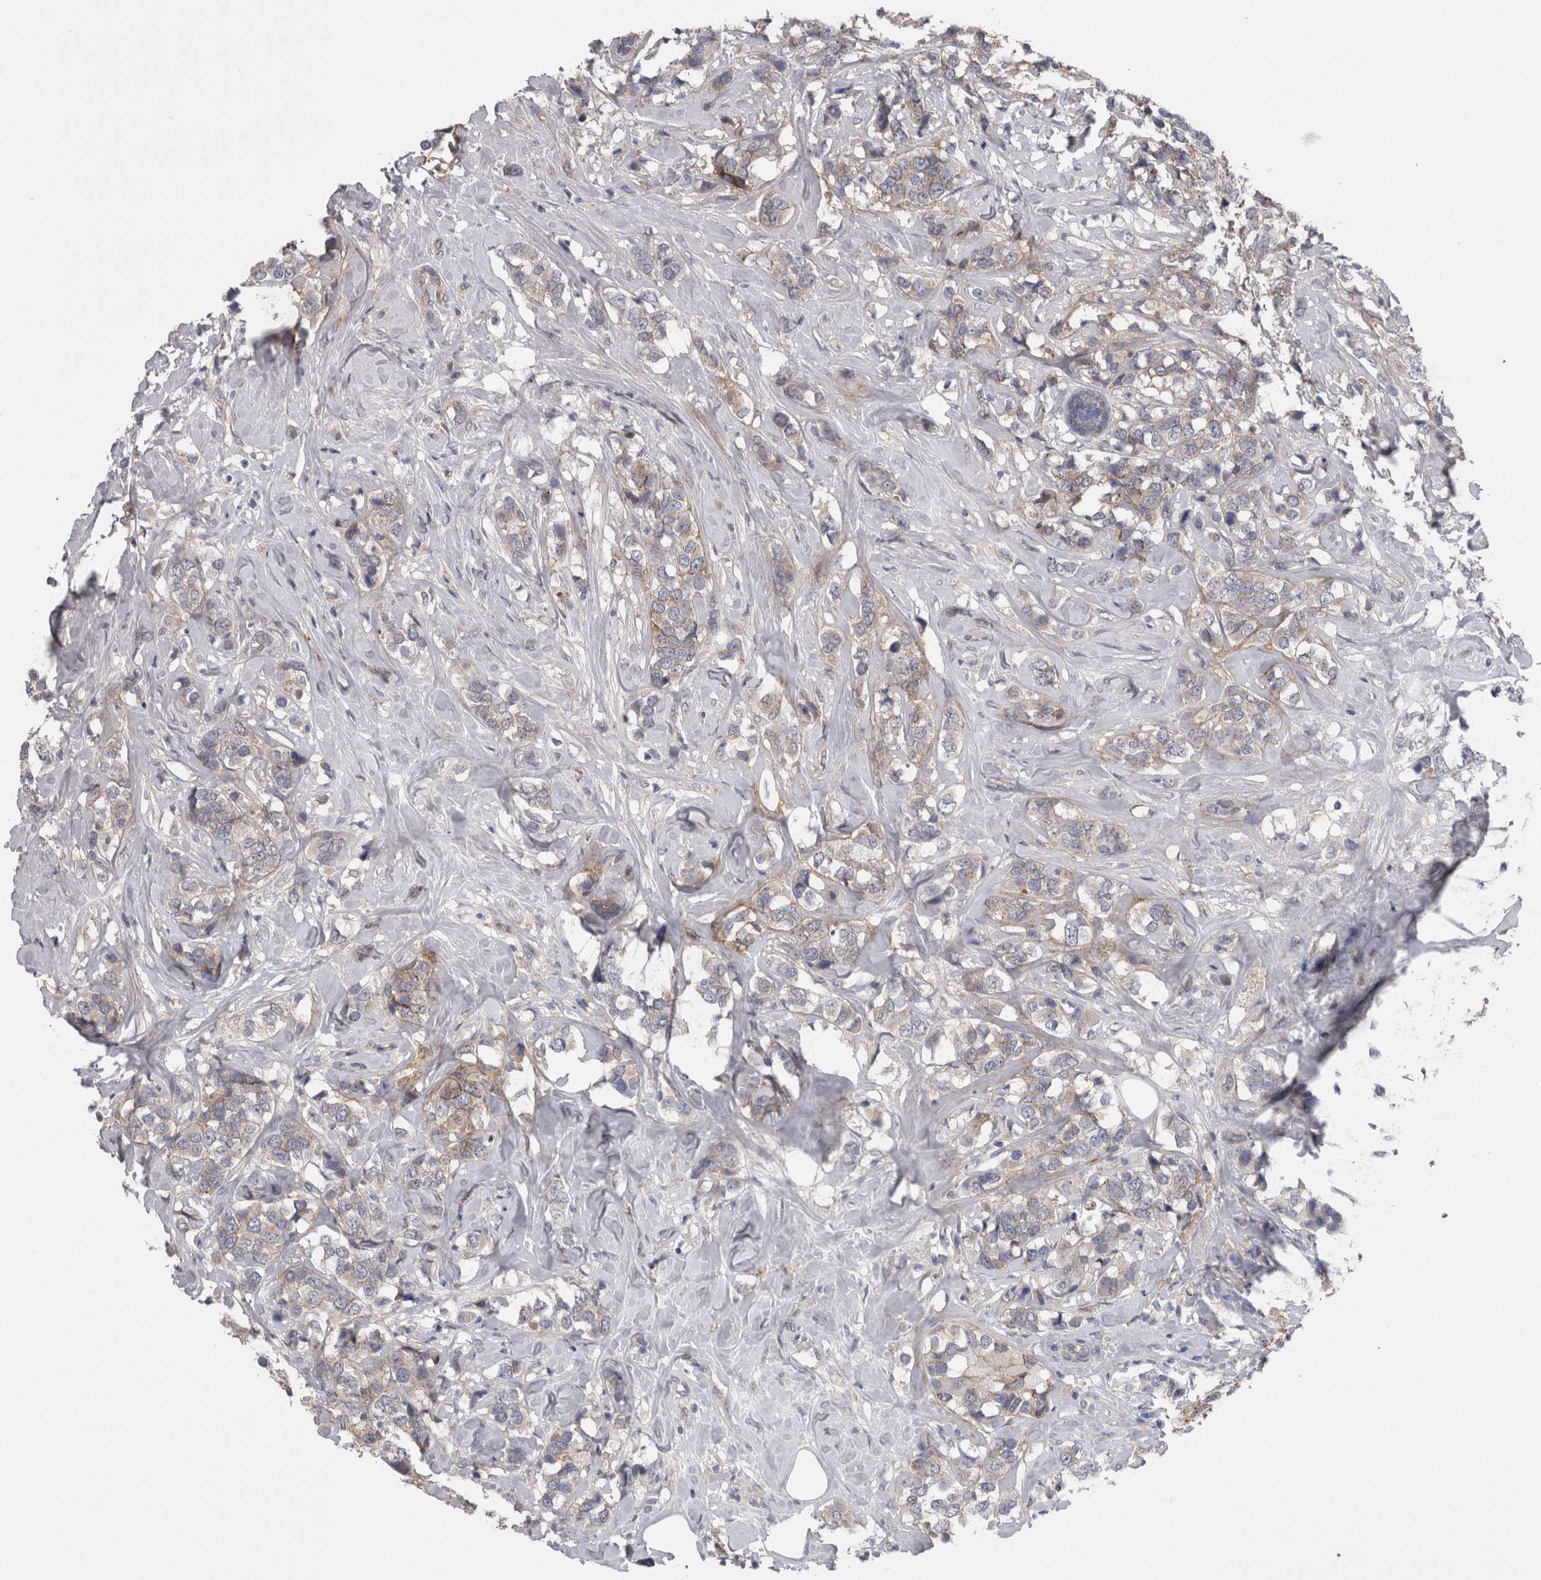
{"staining": {"intensity": "moderate", "quantity": "<25%", "location": "cytoplasmic/membranous"}, "tissue": "breast cancer", "cell_type": "Tumor cells", "image_type": "cancer", "snomed": [{"axis": "morphology", "description": "Lobular carcinoma"}, {"axis": "topography", "description": "Breast"}], "caption": "Lobular carcinoma (breast) was stained to show a protein in brown. There is low levels of moderate cytoplasmic/membranous expression in about <25% of tumor cells. (Stains: DAB in brown, nuclei in blue, Microscopy: brightfield microscopy at high magnification).", "gene": "NECTIN2", "patient": {"sex": "female", "age": 59}}